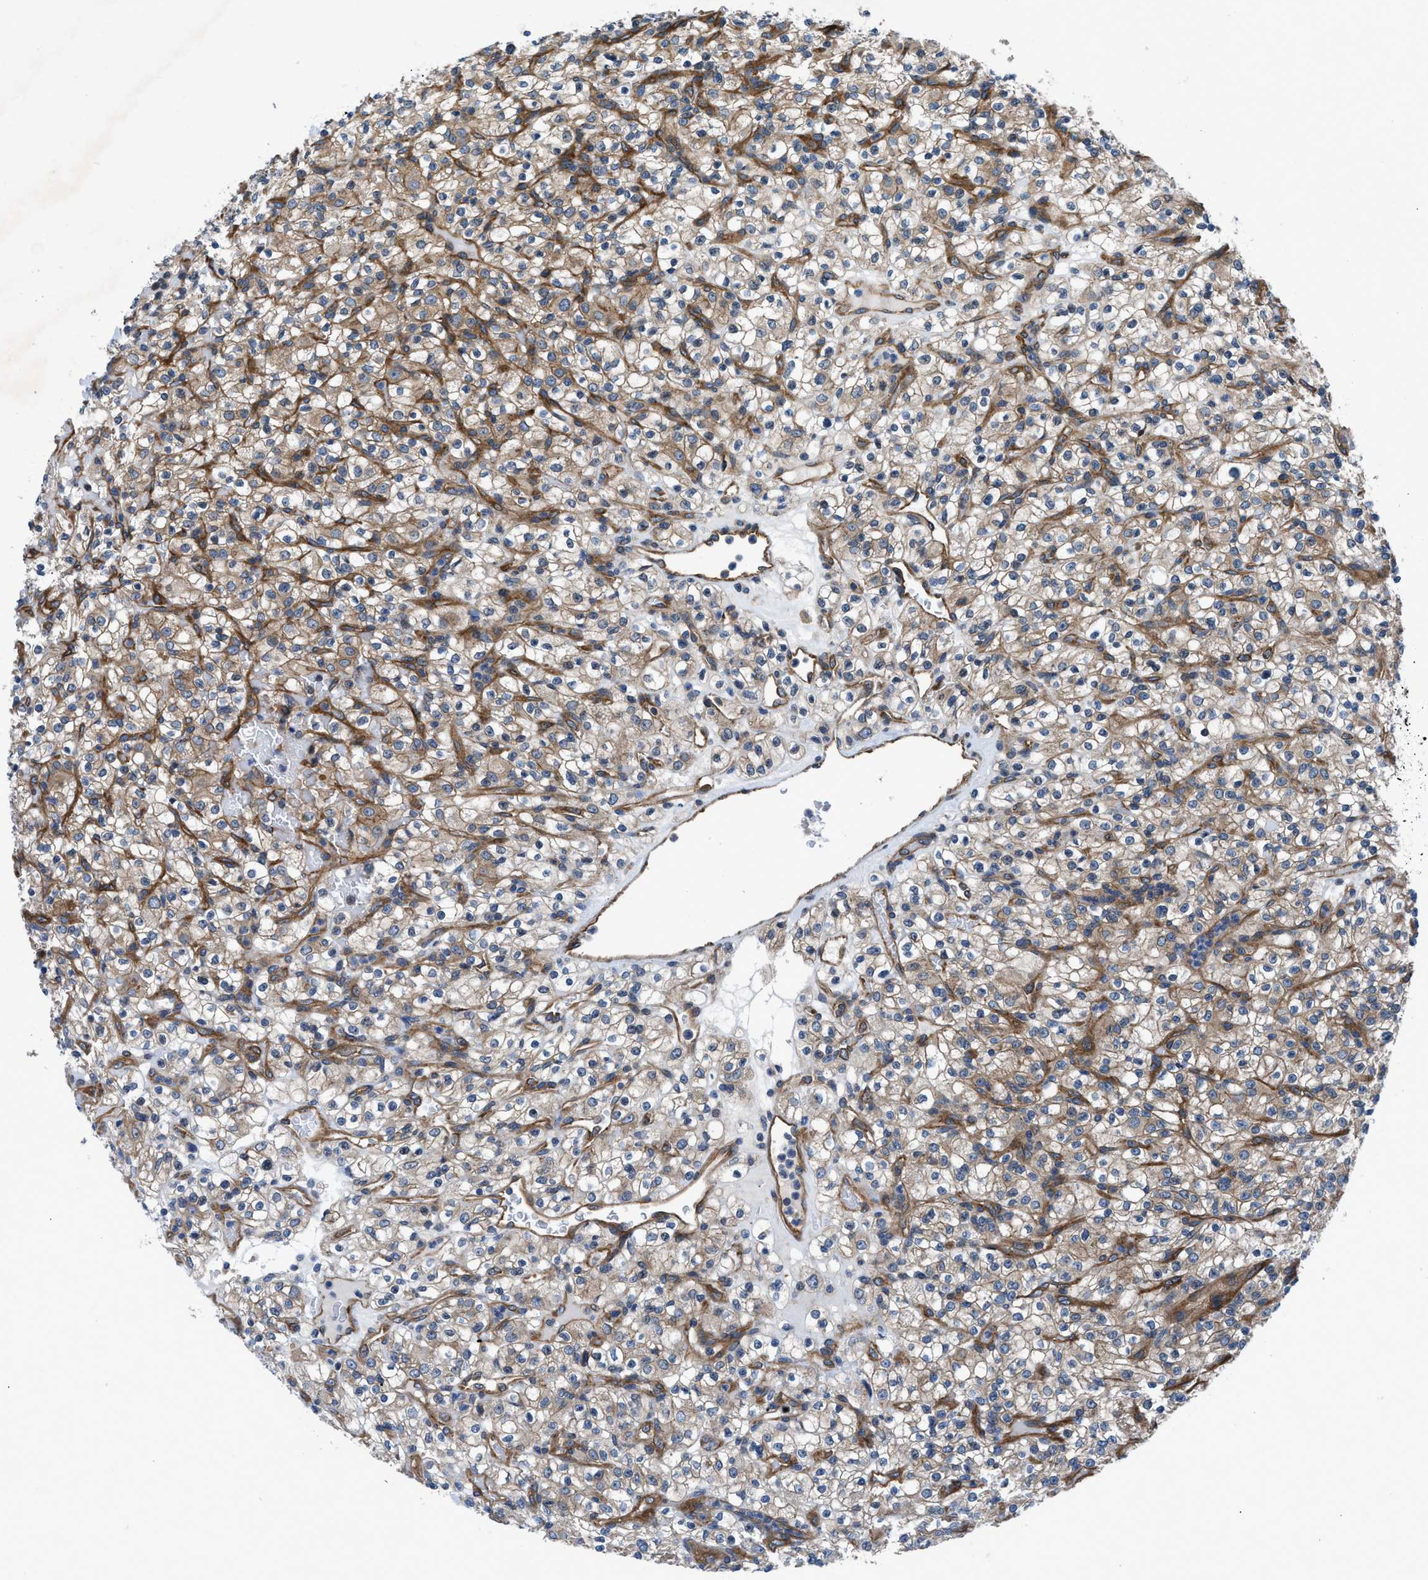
{"staining": {"intensity": "strong", "quantity": ">75%", "location": "cytoplasmic/membranous"}, "tissue": "renal cancer", "cell_type": "Tumor cells", "image_type": "cancer", "snomed": [{"axis": "morphology", "description": "Normal tissue, NOS"}, {"axis": "morphology", "description": "Adenocarcinoma, NOS"}, {"axis": "topography", "description": "Kidney"}], "caption": "Renal adenocarcinoma was stained to show a protein in brown. There is high levels of strong cytoplasmic/membranous positivity in approximately >75% of tumor cells. The staining is performed using DAB (3,3'-diaminobenzidine) brown chromogen to label protein expression. The nuclei are counter-stained blue using hematoxylin.", "gene": "TRIP4", "patient": {"sex": "female", "age": 72}}